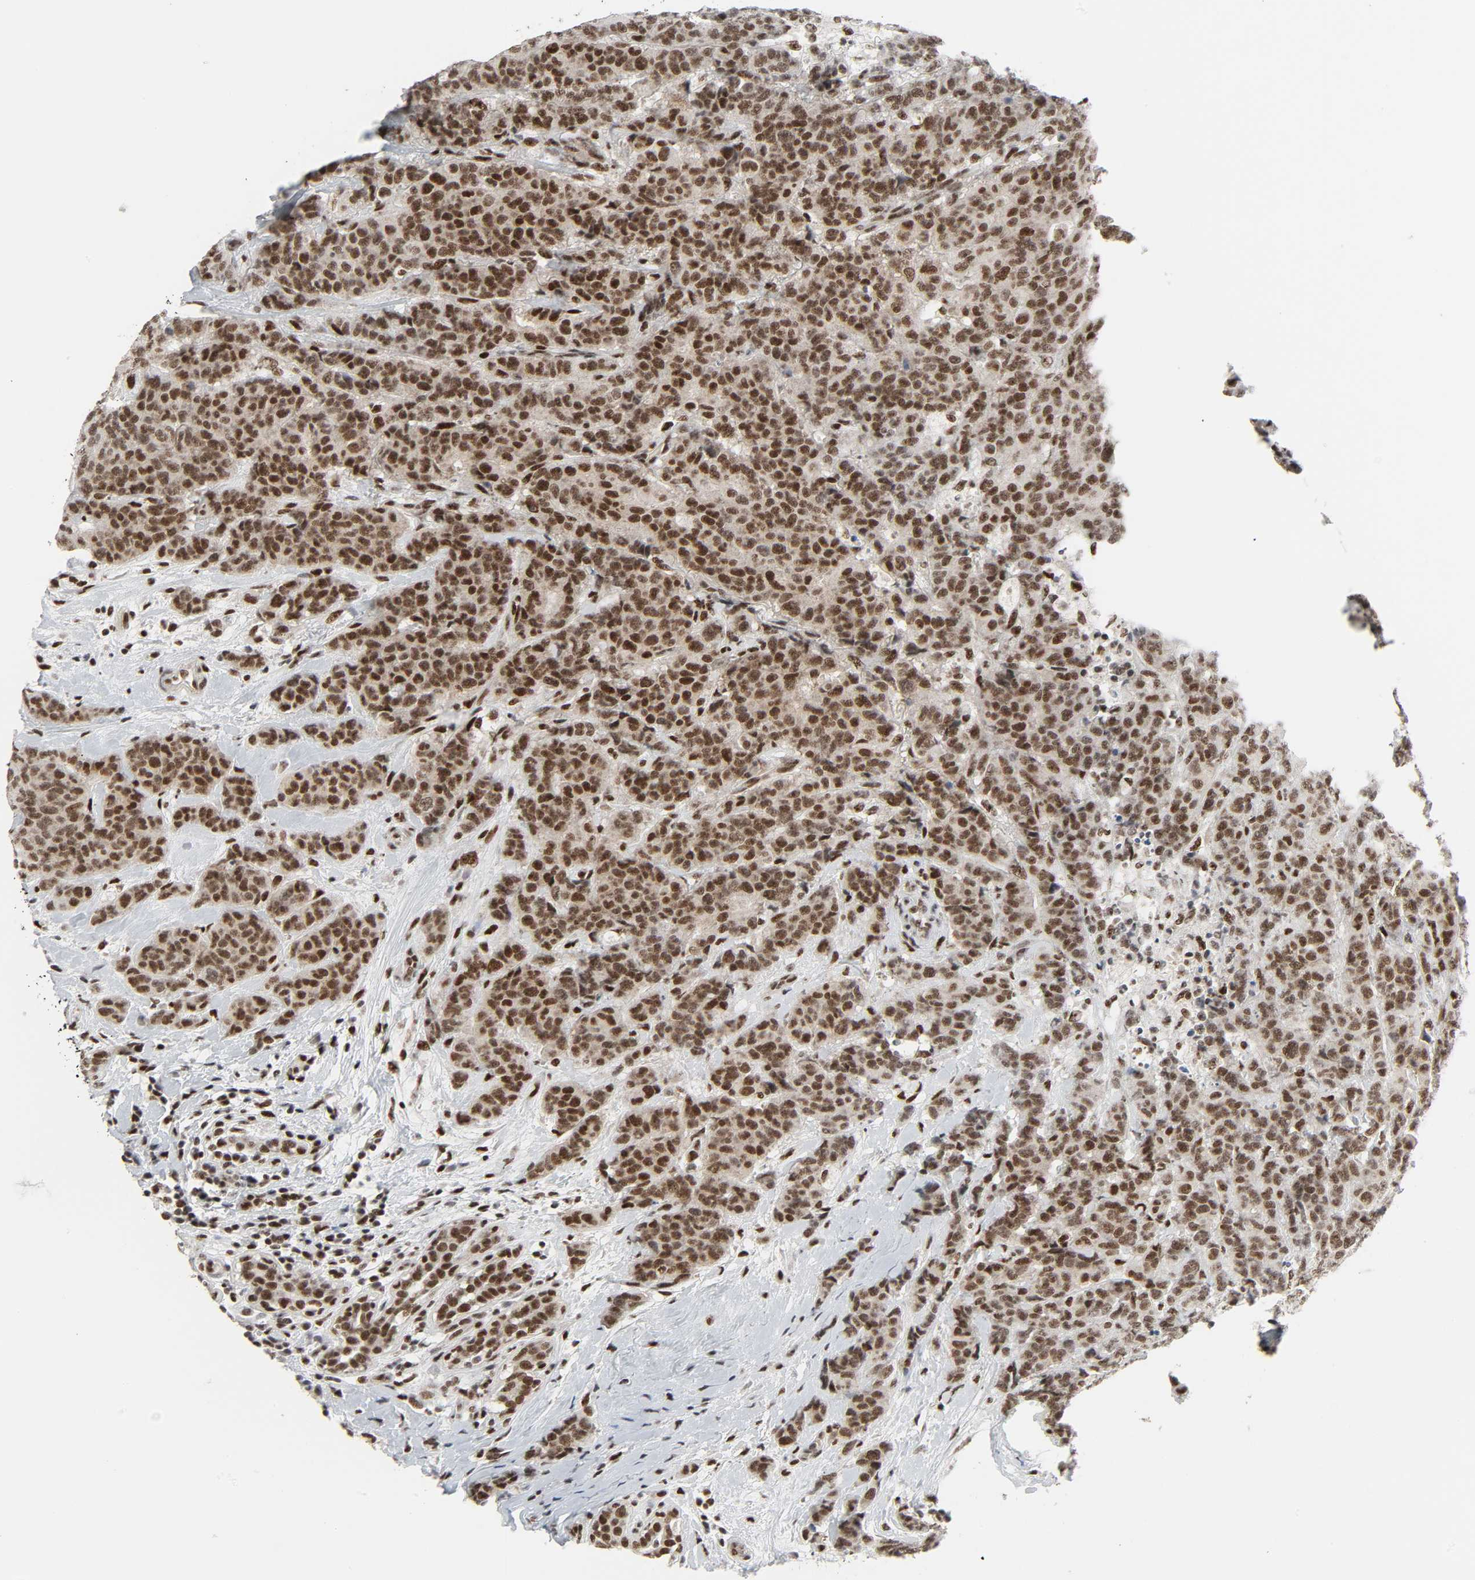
{"staining": {"intensity": "strong", "quantity": ">75%", "location": "nuclear"}, "tissue": "breast cancer", "cell_type": "Tumor cells", "image_type": "cancer", "snomed": [{"axis": "morphology", "description": "Duct carcinoma"}, {"axis": "topography", "description": "Breast"}], "caption": "Human intraductal carcinoma (breast) stained with a protein marker exhibits strong staining in tumor cells.", "gene": "CDK7", "patient": {"sex": "female", "age": 40}}